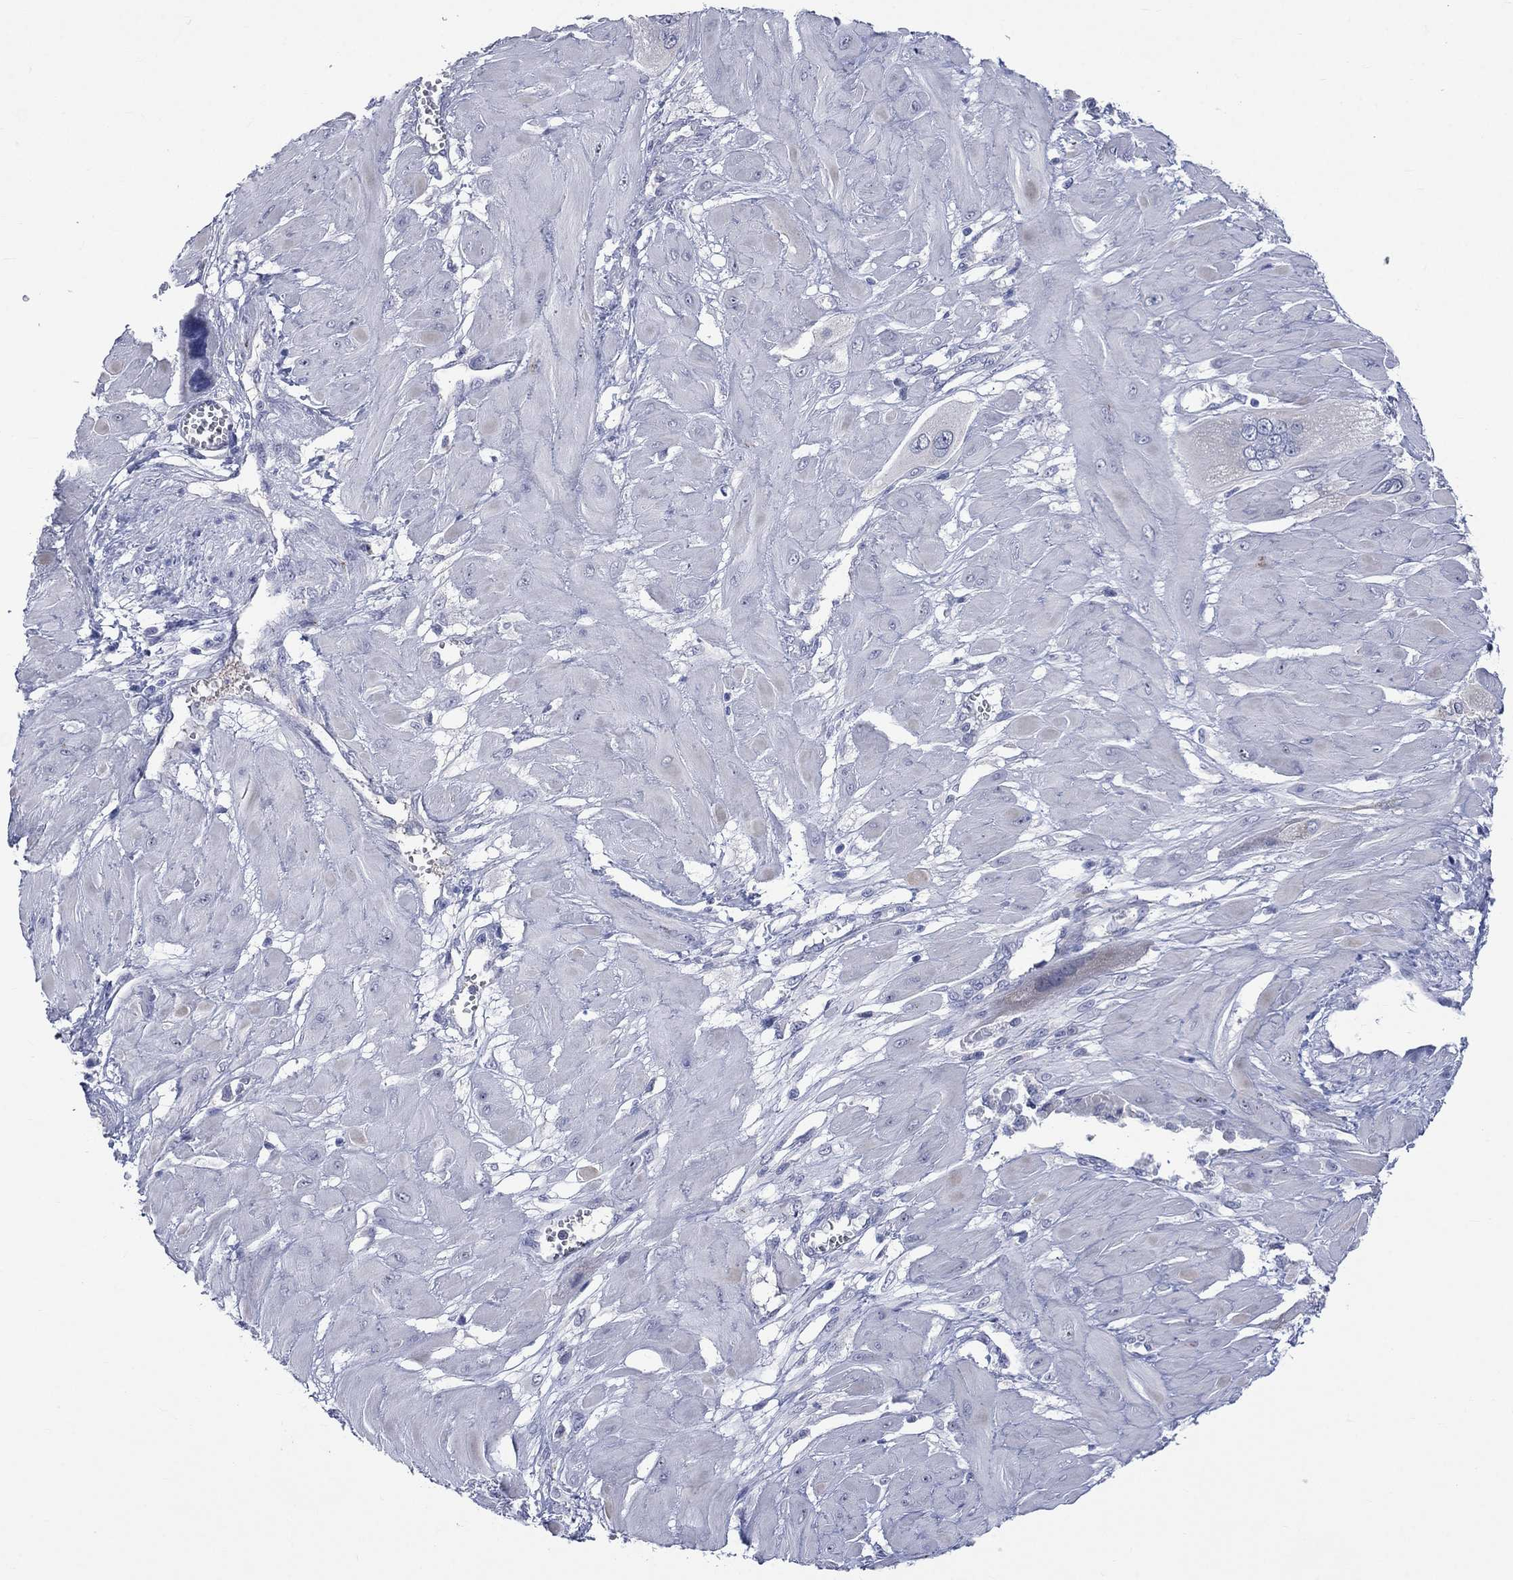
{"staining": {"intensity": "negative", "quantity": "none", "location": "none"}, "tissue": "cervical cancer", "cell_type": "Tumor cells", "image_type": "cancer", "snomed": [{"axis": "morphology", "description": "Squamous cell carcinoma, NOS"}, {"axis": "topography", "description": "Cervix"}], "caption": "IHC image of cervical cancer (squamous cell carcinoma) stained for a protein (brown), which displays no positivity in tumor cells.", "gene": "AKAP3", "patient": {"sex": "female", "age": 34}}